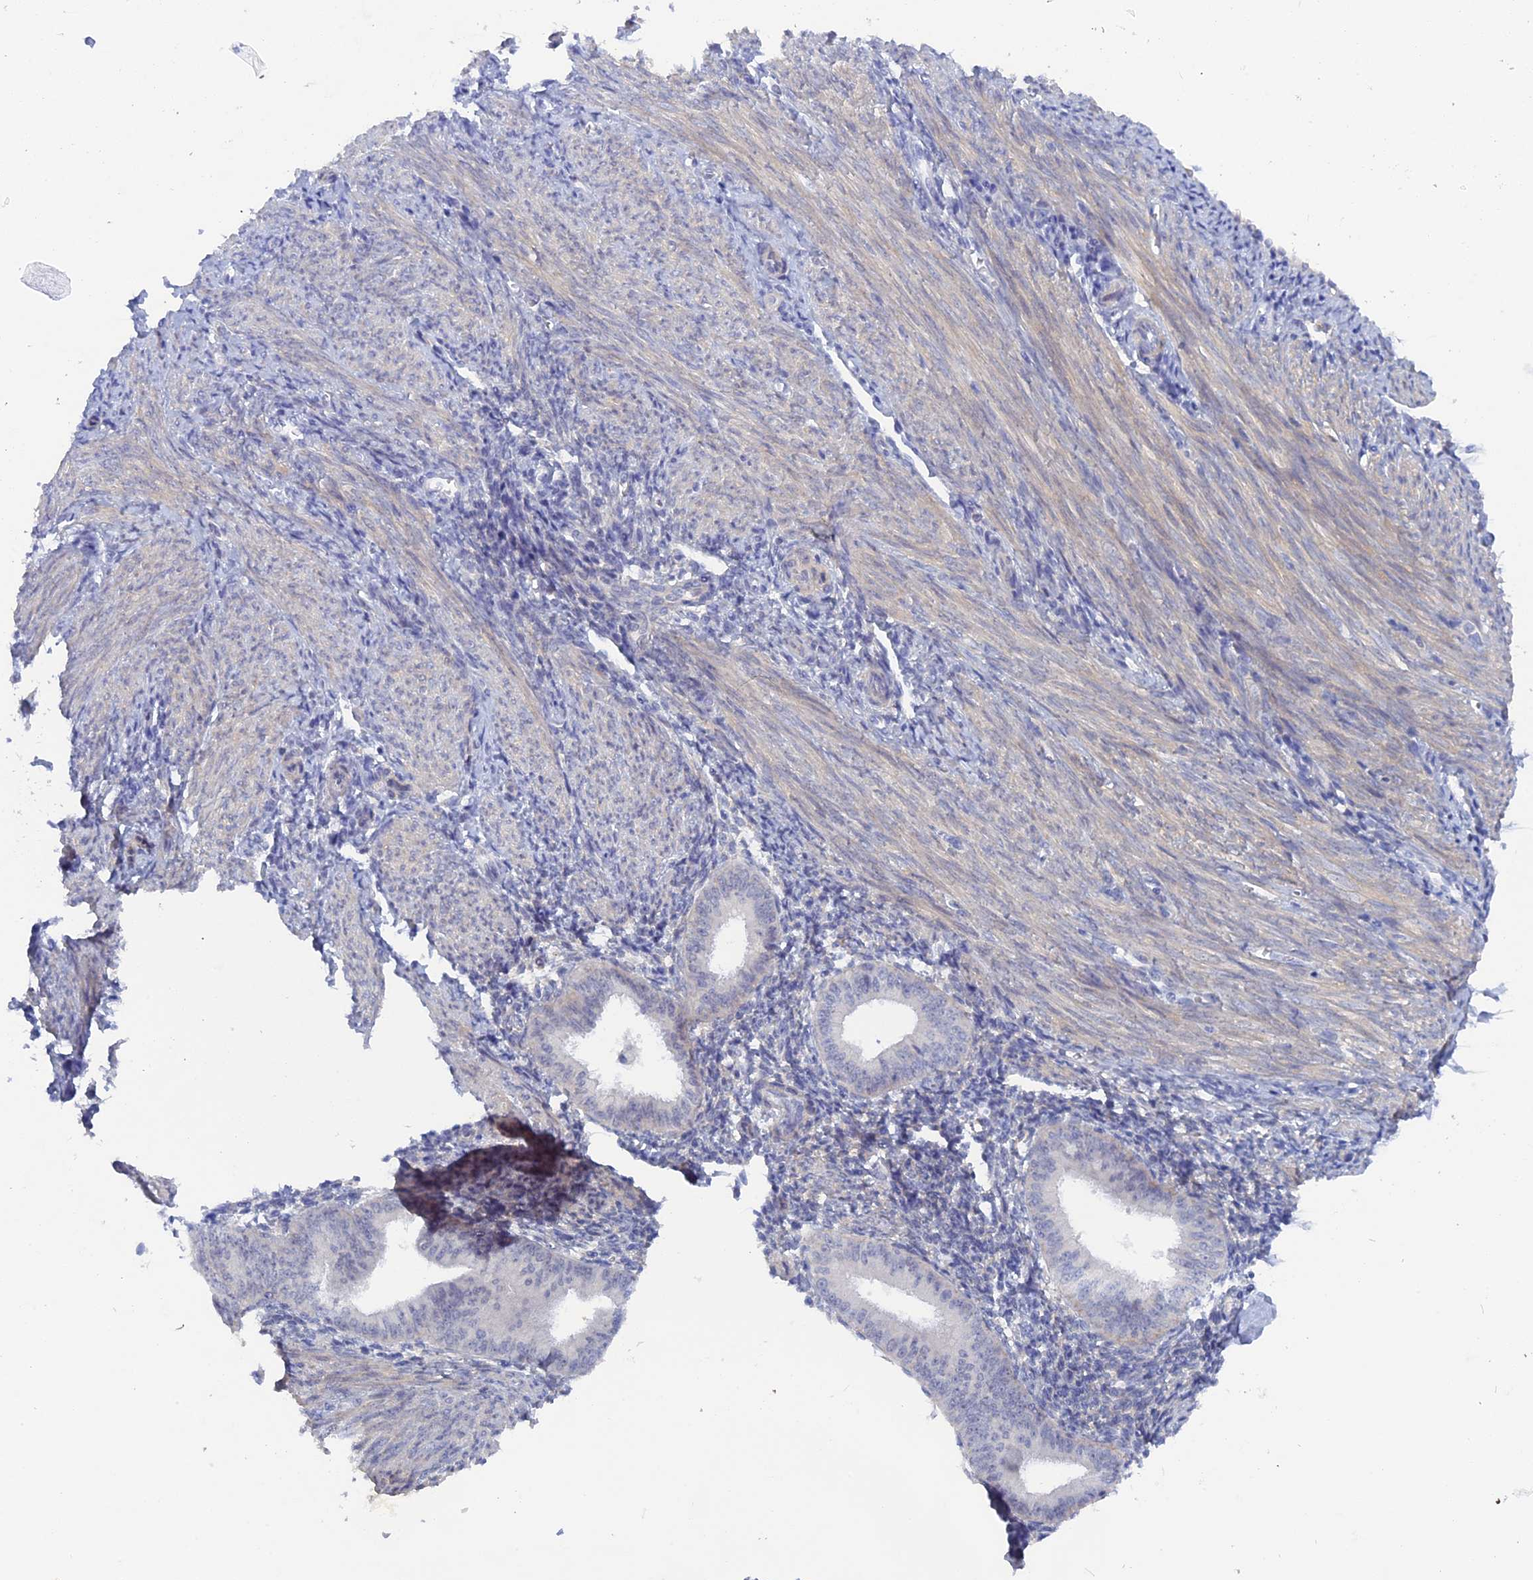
{"staining": {"intensity": "negative", "quantity": "none", "location": "none"}, "tissue": "endometrium", "cell_type": "Cells in endometrial stroma", "image_type": "normal", "snomed": [{"axis": "morphology", "description": "Normal tissue, NOS"}, {"axis": "topography", "description": "Uterus"}, {"axis": "topography", "description": "Endometrium"}], "caption": "The immunohistochemistry (IHC) histopathology image has no significant positivity in cells in endometrial stroma of endometrium.", "gene": "DACT3", "patient": {"sex": "female", "age": 48}}